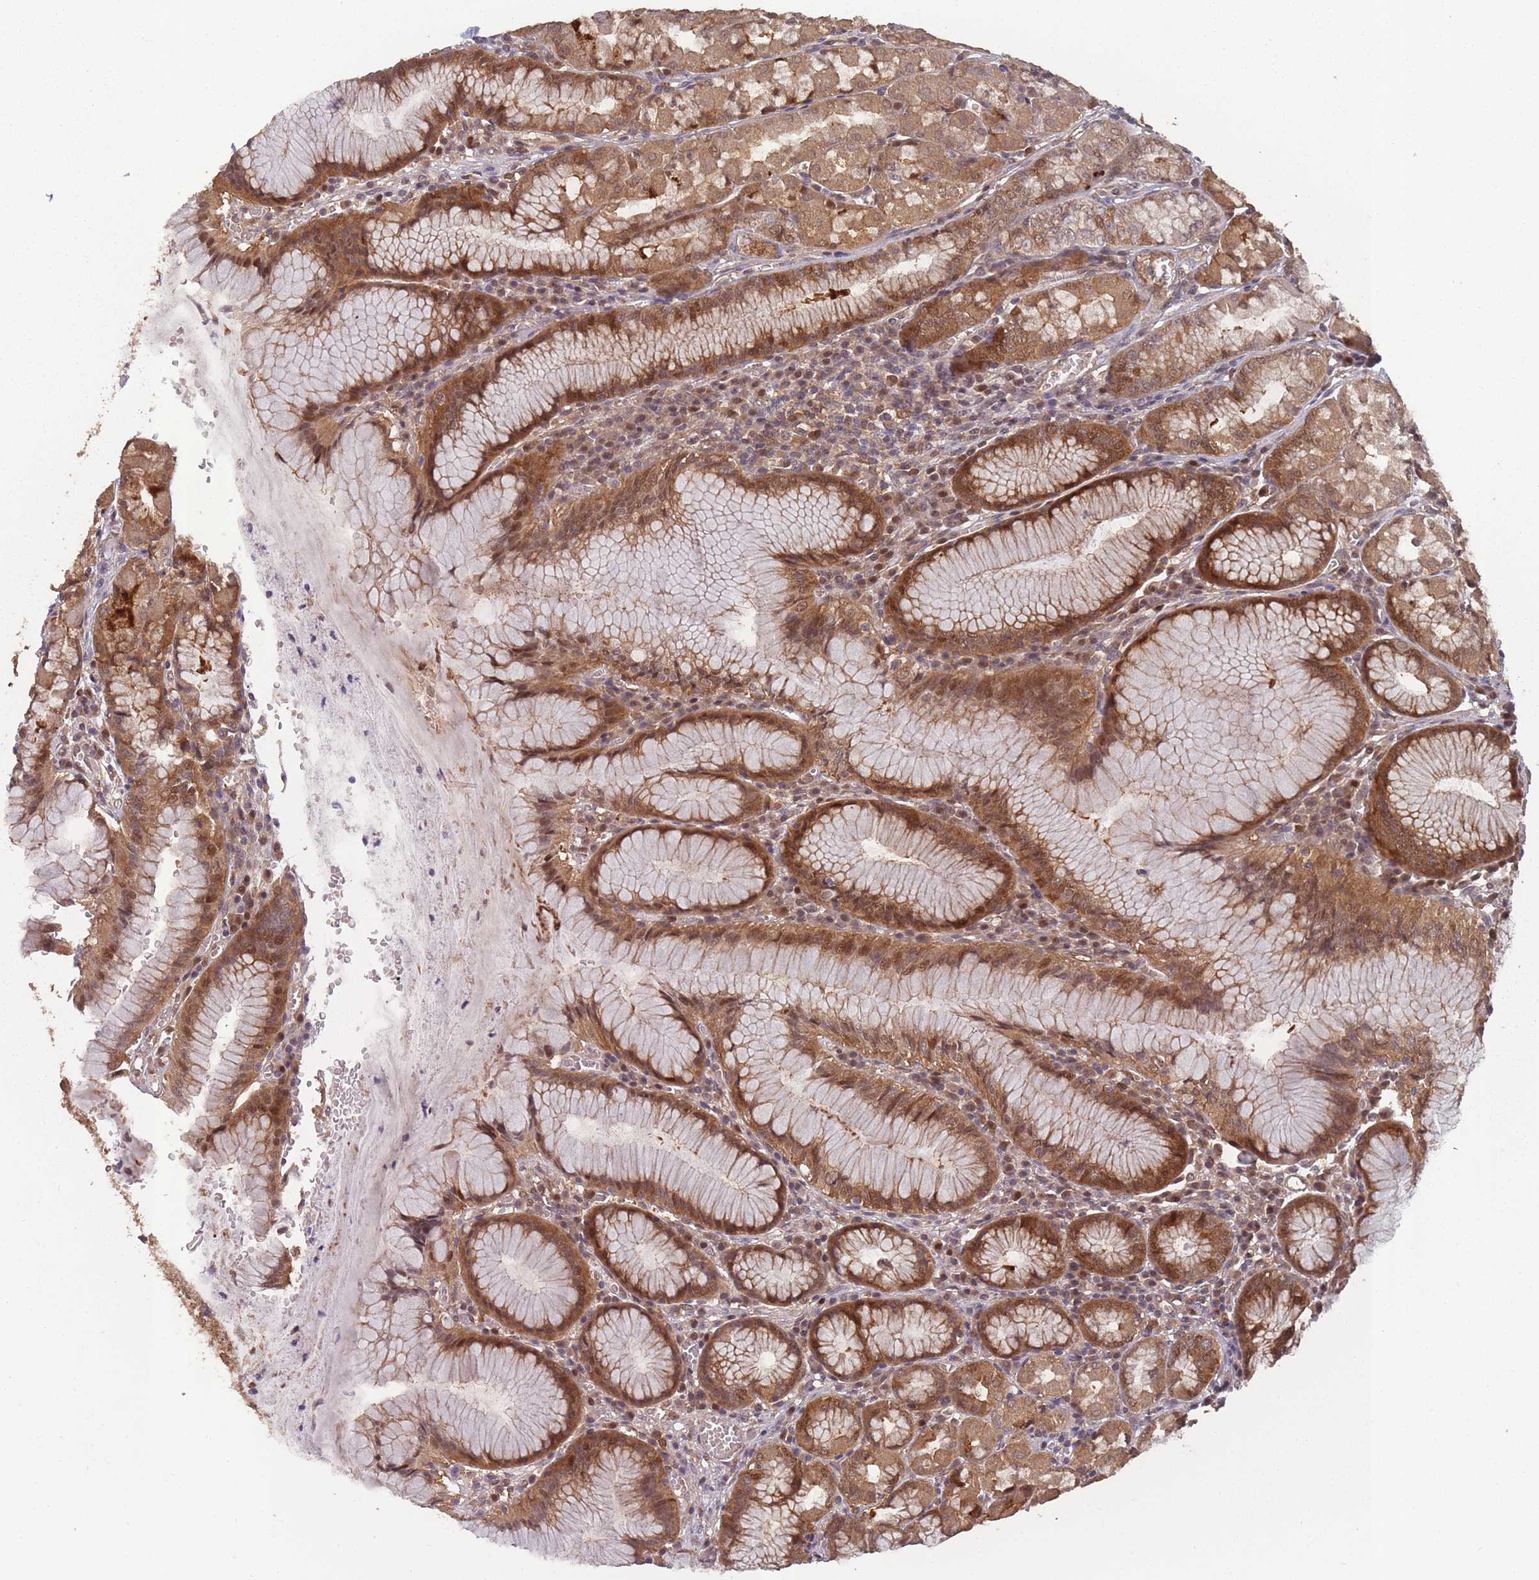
{"staining": {"intensity": "strong", "quantity": ">75%", "location": "cytoplasmic/membranous,nuclear"}, "tissue": "stomach", "cell_type": "Glandular cells", "image_type": "normal", "snomed": [{"axis": "morphology", "description": "Normal tissue, NOS"}, {"axis": "topography", "description": "Stomach"}], "caption": "A brown stain shows strong cytoplasmic/membranous,nuclear positivity of a protein in glandular cells of normal stomach. Immunohistochemistry (ihc) stains the protein of interest in brown and the nuclei are stained blue.", "gene": "PPP6R3", "patient": {"sex": "male", "age": 55}}